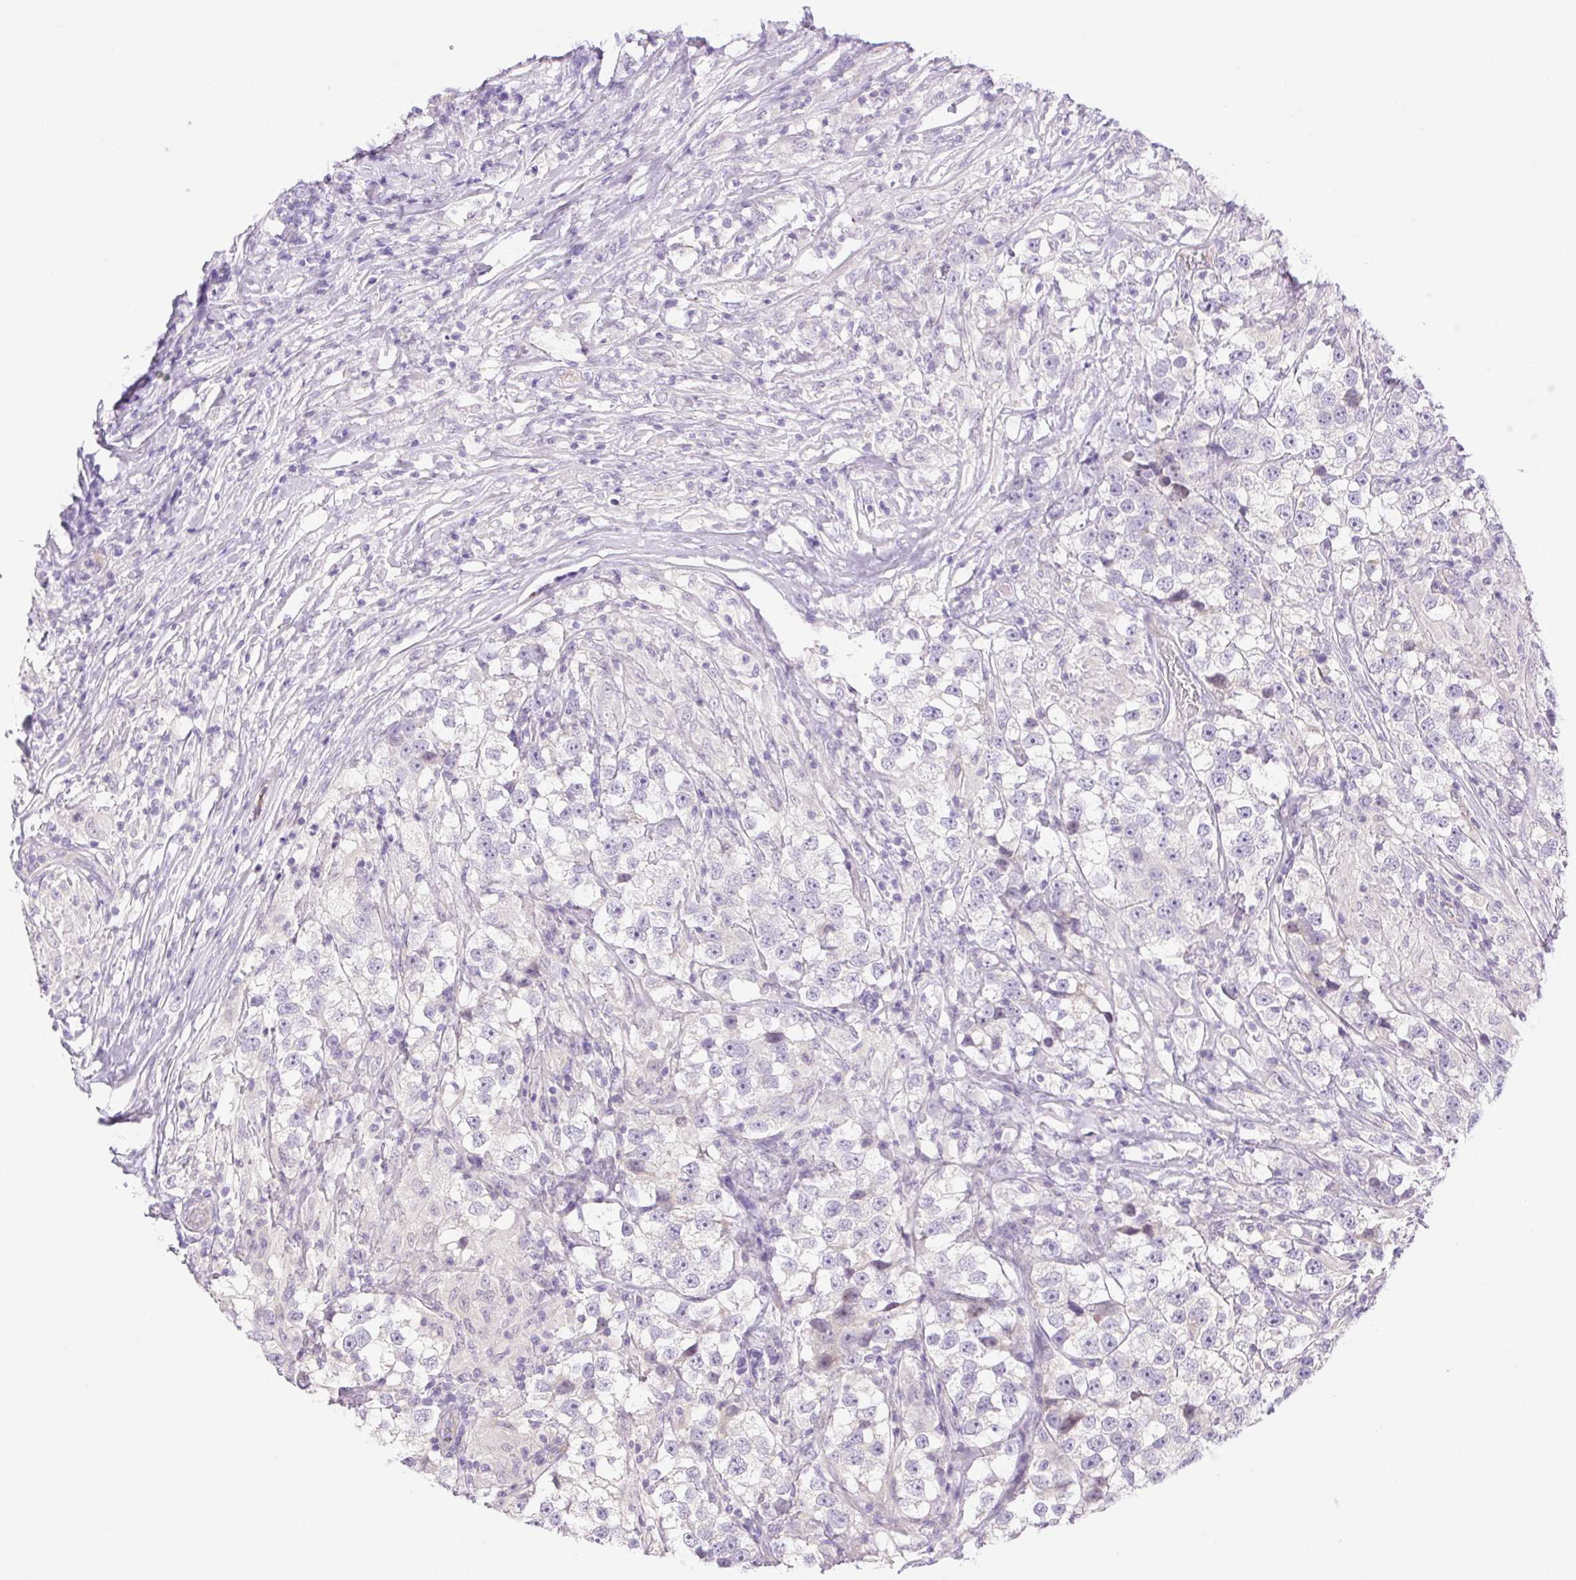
{"staining": {"intensity": "negative", "quantity": "none", "location": "none"}, "tissue": "testis cancer", "cell_type": "Tumor cells", "image_type": "cancer", "snomed": [{"axis": "morphology", "description": "Seminoma, NOS"}, {"axis": "topography", "description": "Testis"}], "caption": "There is no significant staining in tumor cells of testis cancer (seminoma).", "gene": "FAM177B", "patient": {"sex": "male", "age": 46}}